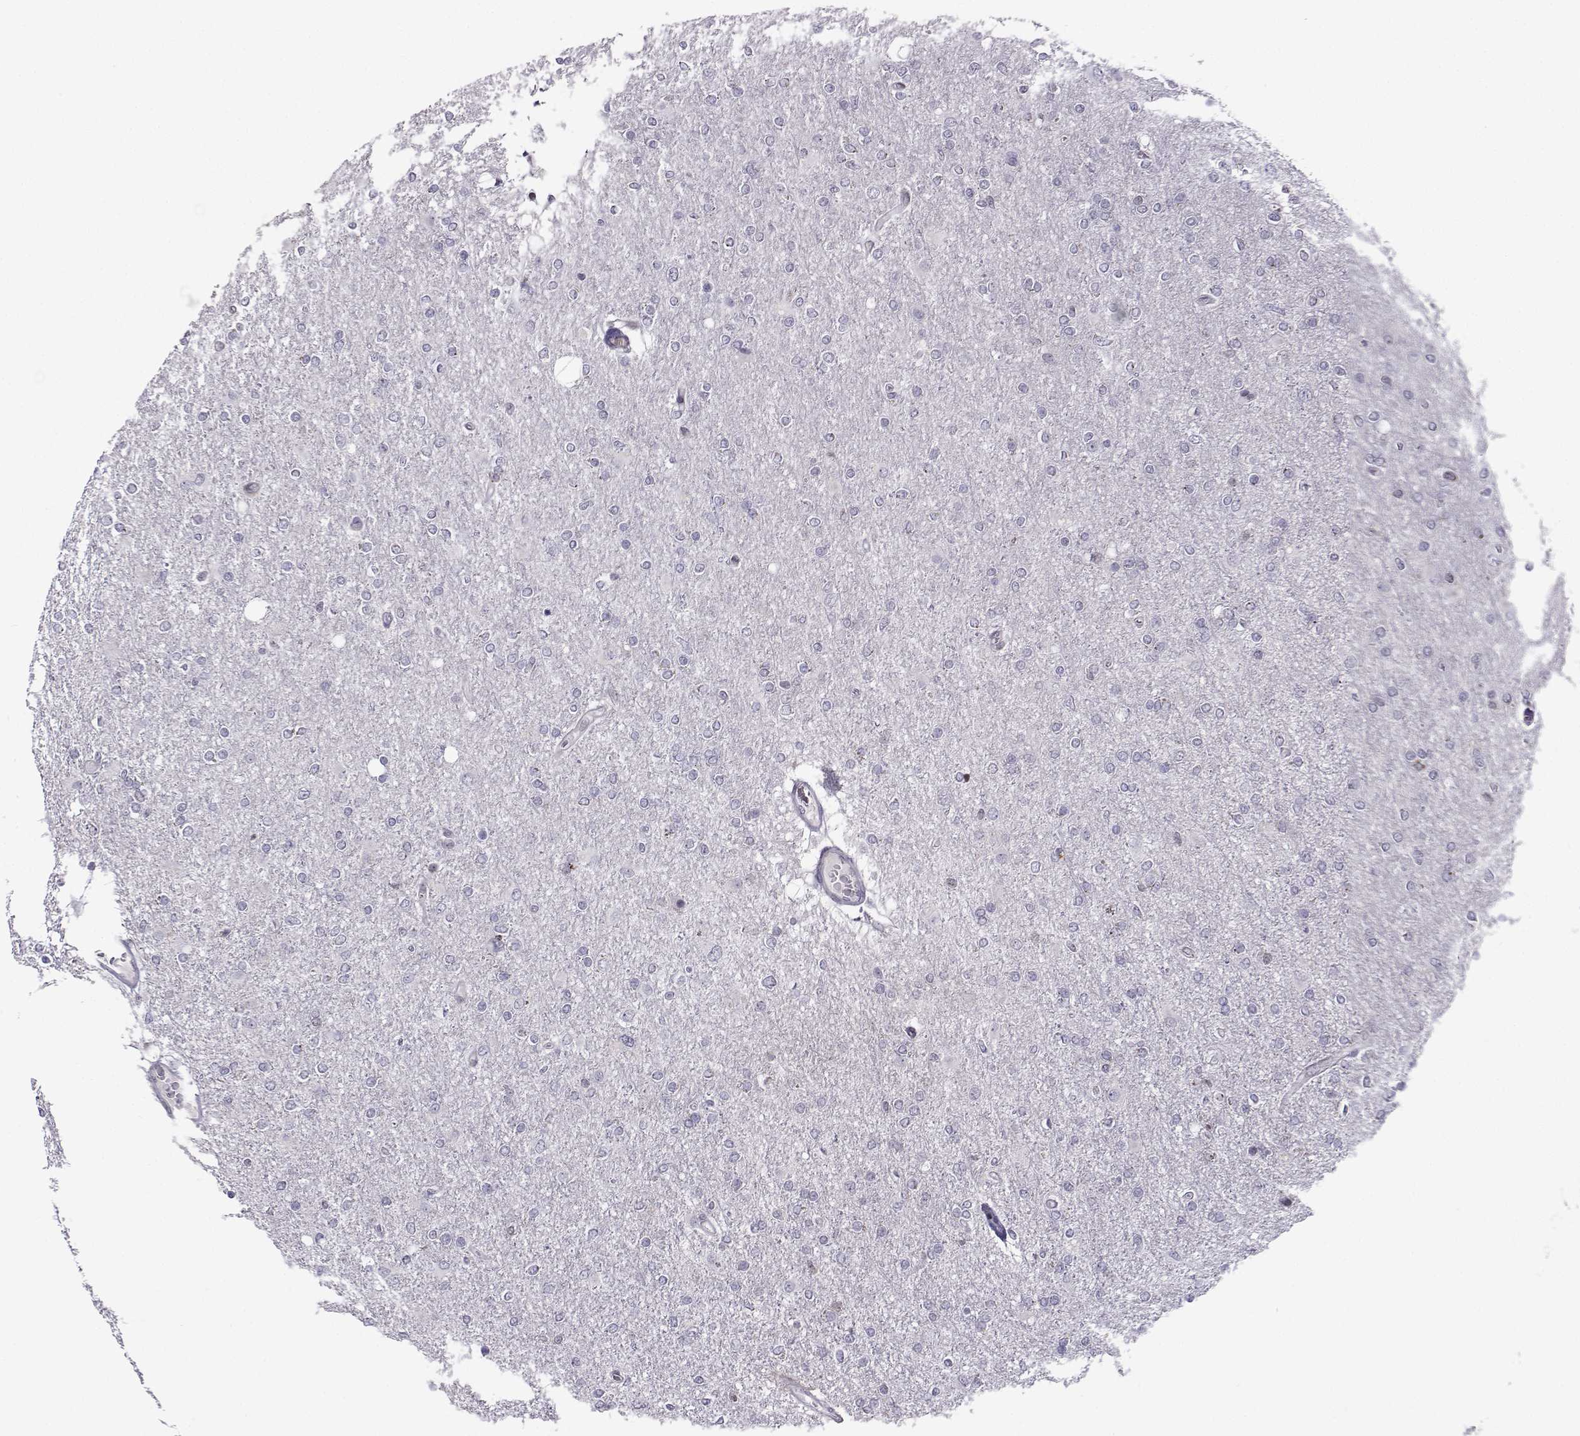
{"staining": {"intensity": "negative", "quantity": "none", "location": "none"}, "tissue": "glioma", "cell_type": "Tumor cells", "image_type": "cancer", "snomed": [{"axis": "morphology", "description": "Glioma, malignant, High grade"}, {"axis": "topography", "description": "Cerebral cortex"}], "caption": "This is an immunohistochemistry (IHC) image of human glioma. There is no expression in tumor cells.", "gene": "ZNF19", "patient": {"sex": "male", "age": 70}}